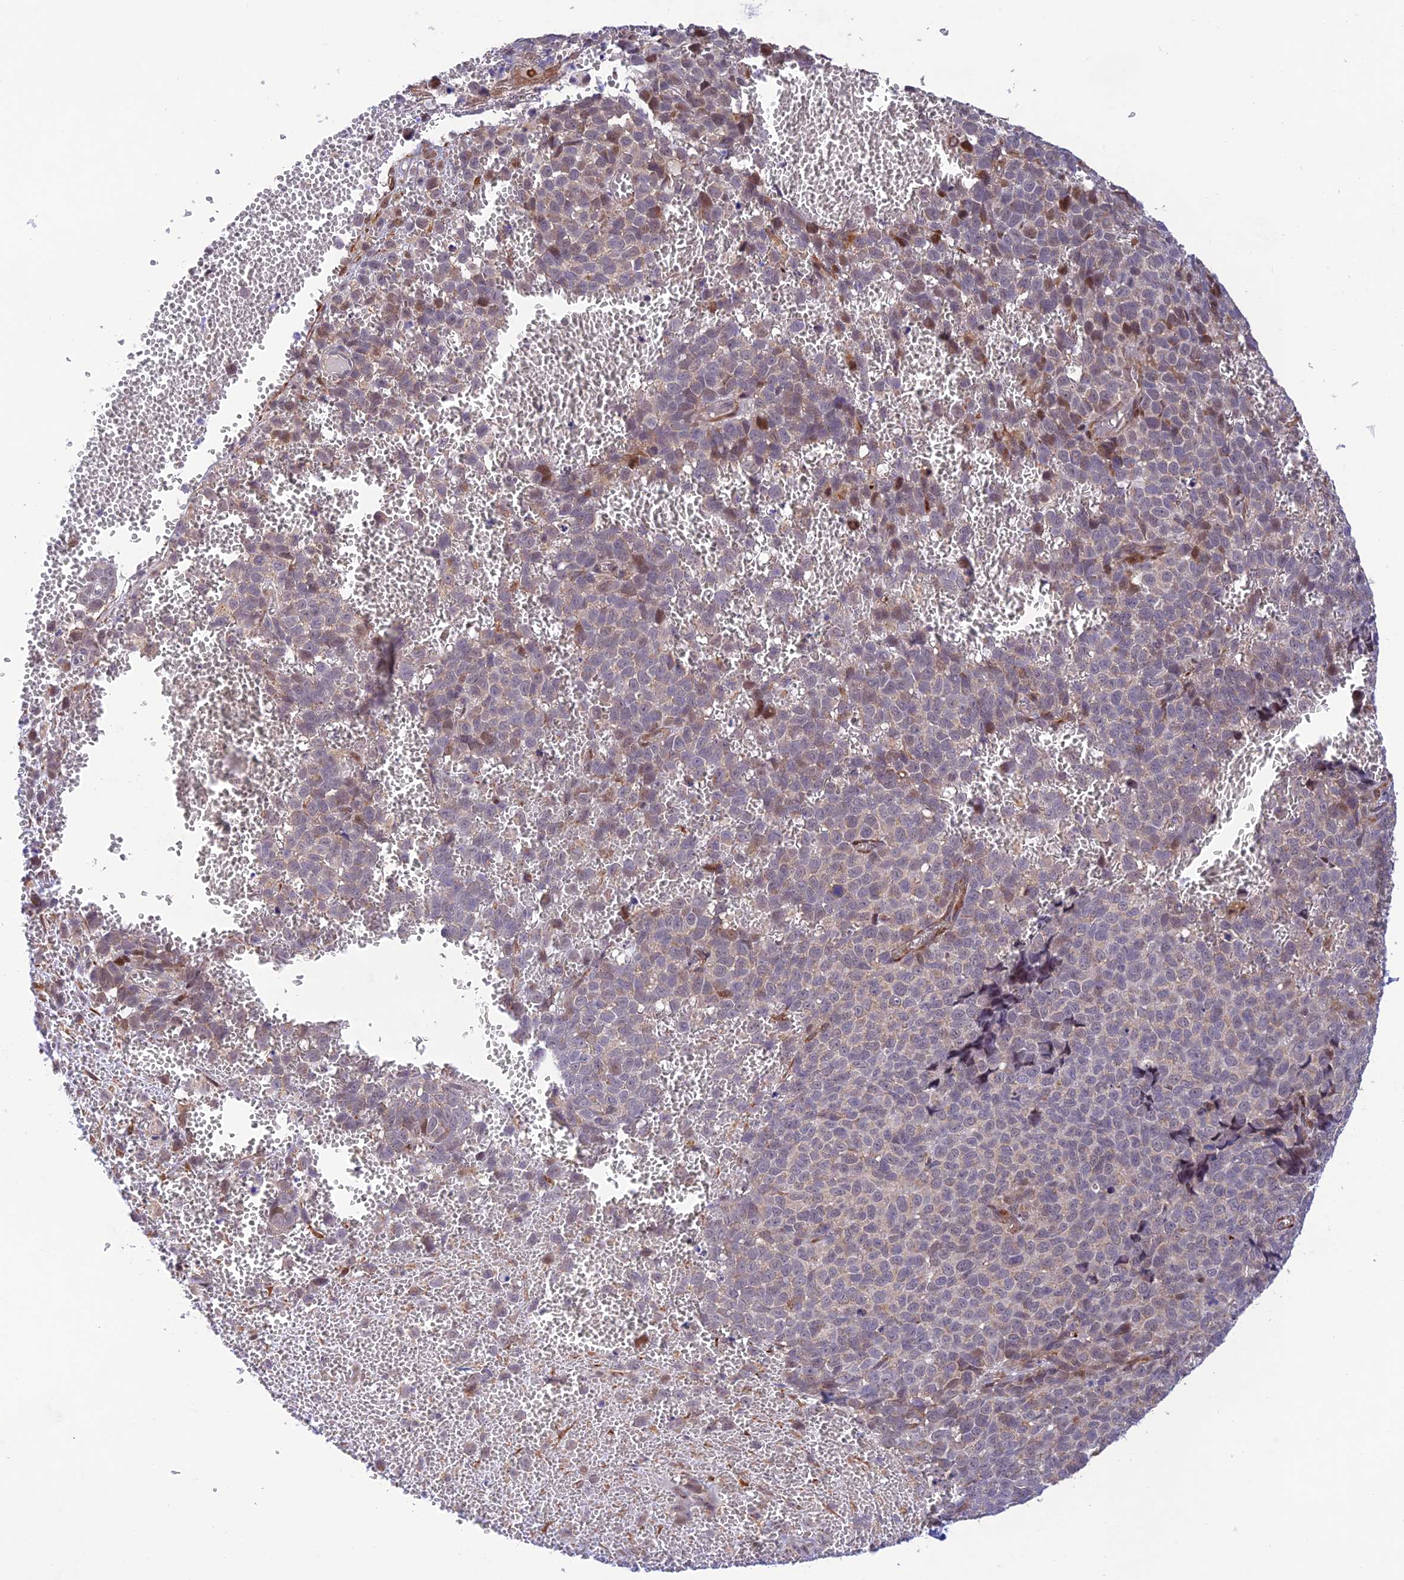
{"staining": {"intensity": "moderate", "quantity": "<25%", "location": "nuclear"}, "tissue": "melanoma", "cell_type": "Tumor cells", "image_type": "cancer", "snomed": [{"axis": "morphology", "description": "Malignant melanoma, NOS"}, {"axis": "topography", "description": "Nose, NOS"}], "caption": "The image shows staining of malignant melanoma, revealing moderate nuclear protein positivity (brown color) within tumor cells.", "gene": "WDR55", "patient": {"sex": "female", "age": 48}}